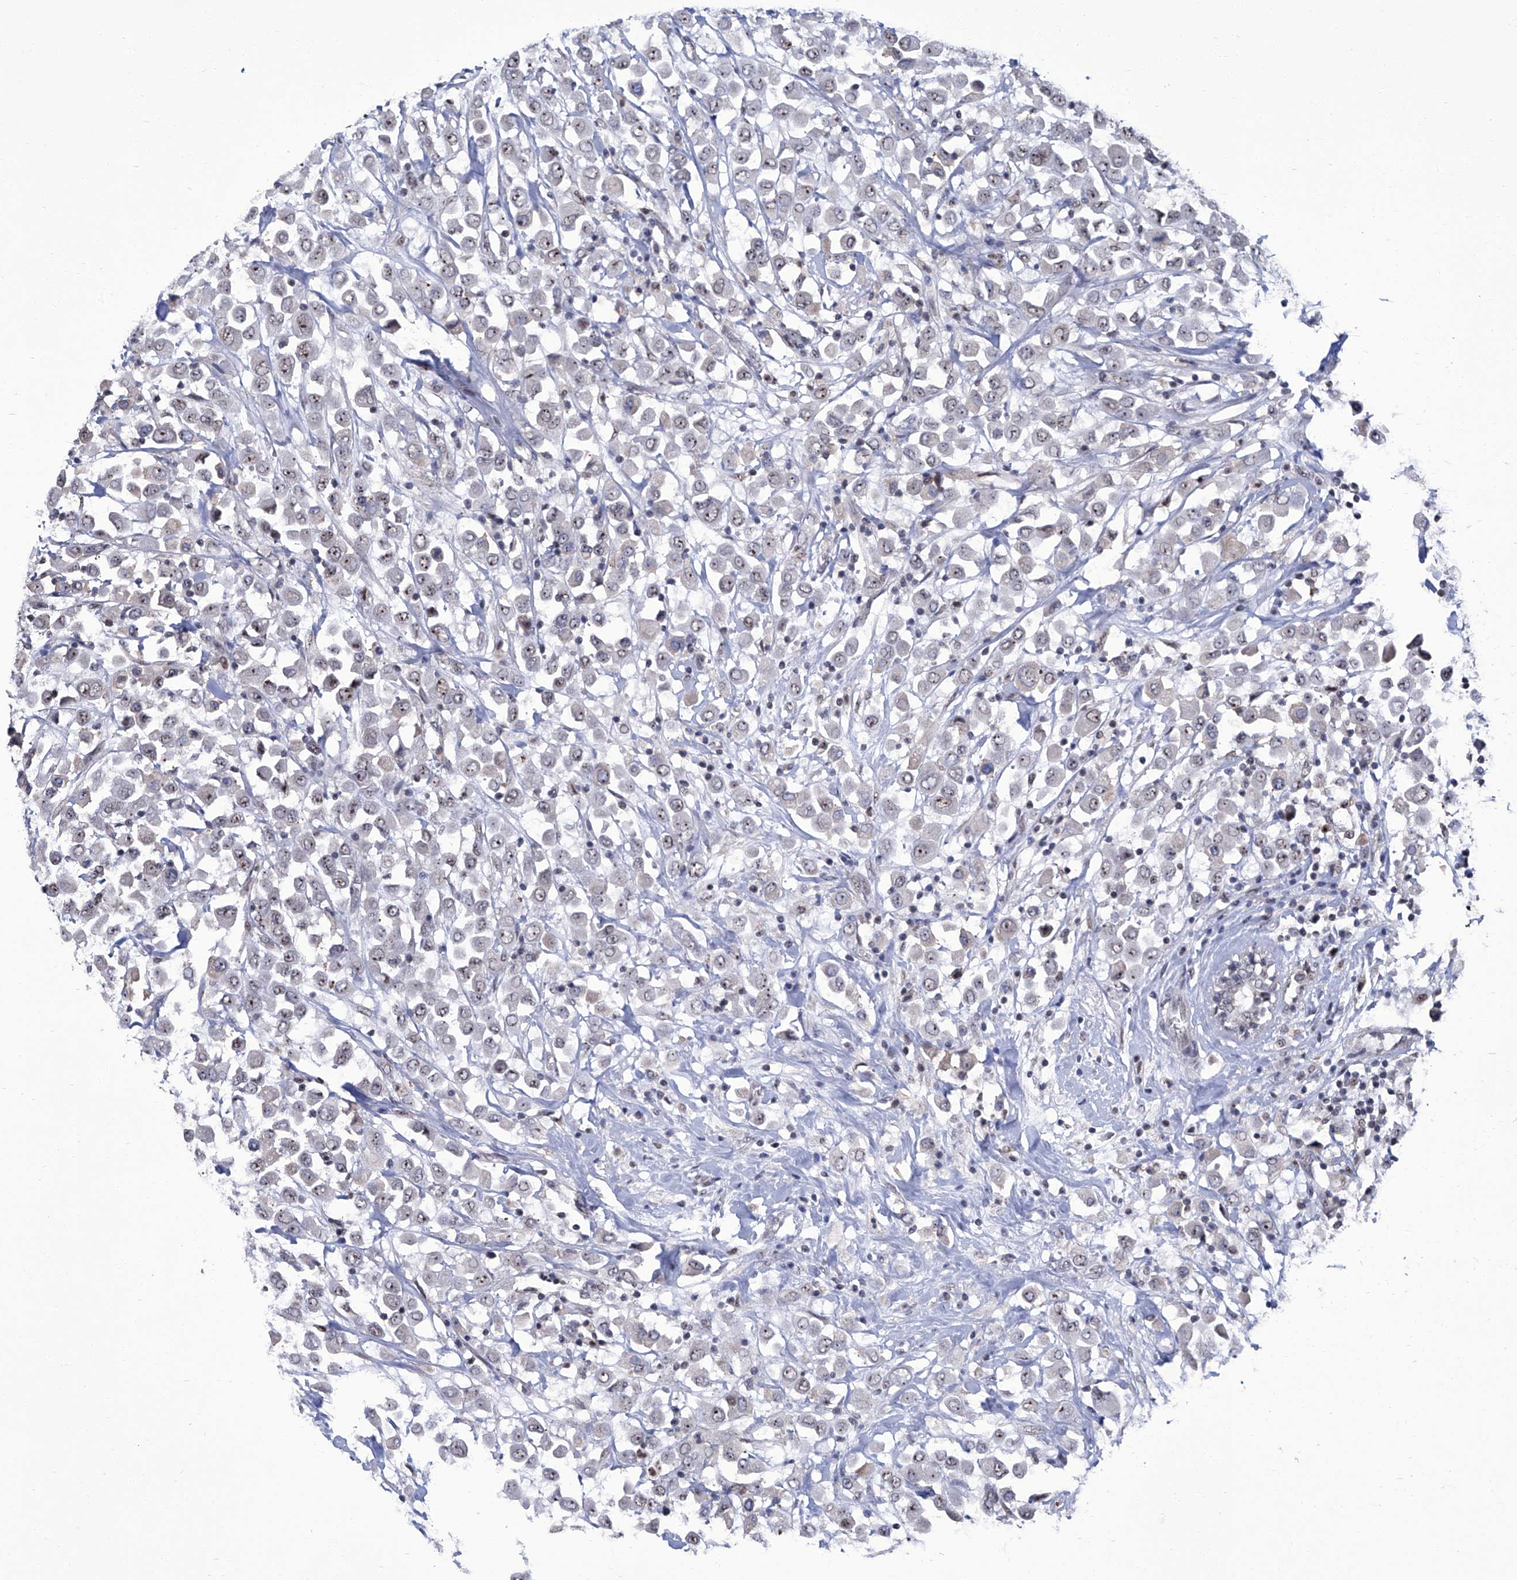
{"staining": {"intensity": "weak", "quantity": "<25%", "location": "nuclear"}, "tissue": "breast cancer", "cell_type": "Tumor cells", "image_type": "cancer", "snomed": [{"axis": "morphology", "description": "Duct carcinoma"}, {"axis": "topography", "description": "Breast"}], "caption": "A micrograph of breast cancer (infiltrating ductal carcinoma) stained for a protein demonstrates no brown staining in tumor cells. The staining is performed using DAB brown chromogen with nuclei counter-stained in using hematoxylin.", "gene": "CMTR1", "patient": {"sex": "female", "age": 61}}